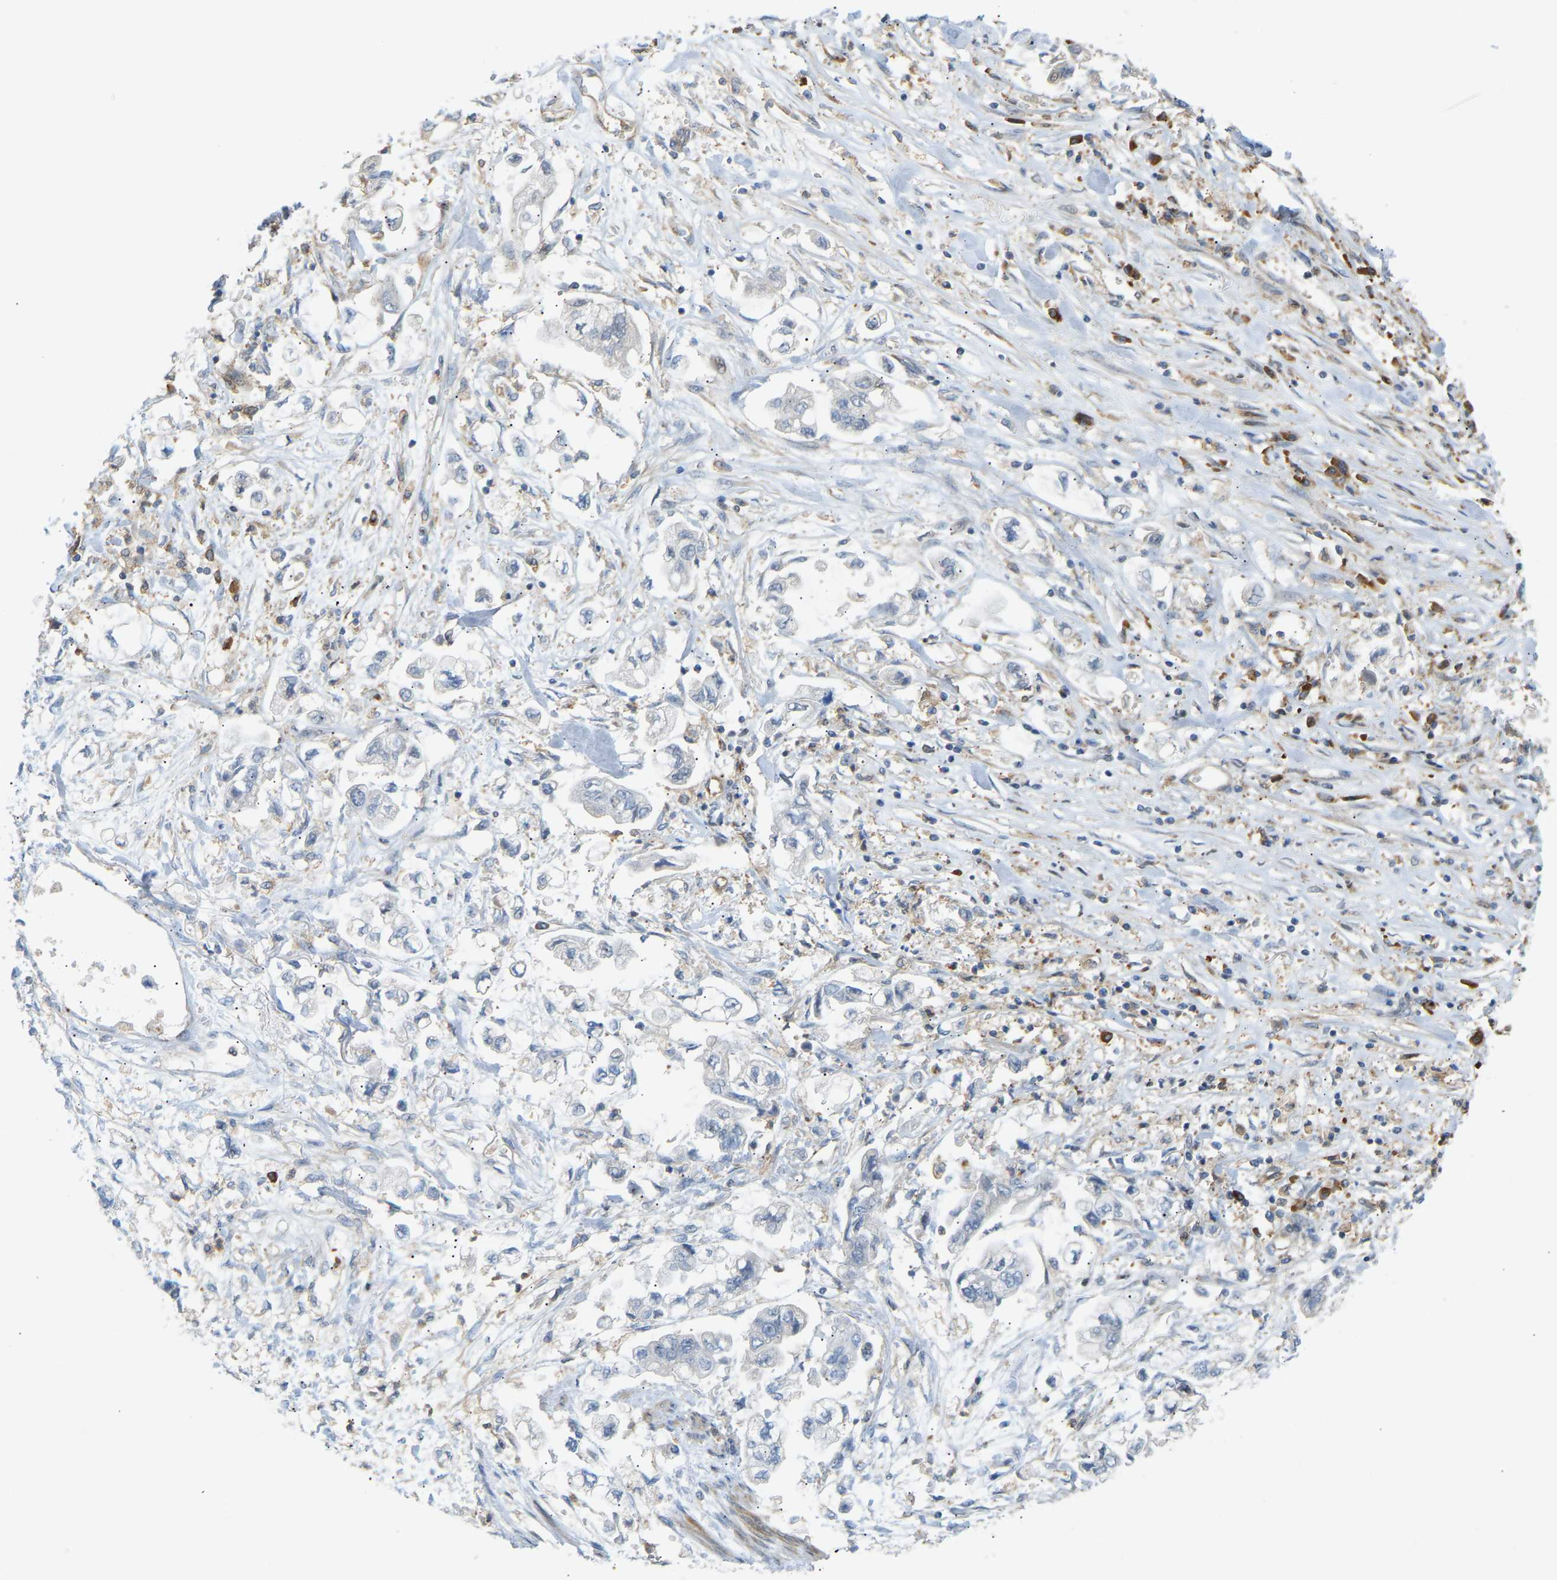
{"staining": {"intensity": "negative", "quantity": "none", "location": "none"}, "tissue": "stomach cancer", "cell_type": "Tumor cells", "image_type": "cancer", "snomed": [{"axis": "morphology", "description": "Normal tissue, NOS"}, {"axis": "morphology", "description": "Adenocarcinoma, NOS"}, {"axis": "topography", "description": "Stomach"}], "caption": "Immunohistochemical staining of stomach cancer (adenocarcinoma) shows no significant staining in tumor cells.", "gene": "PLCG2", "patient": {"sex": "male", "age": 62}}